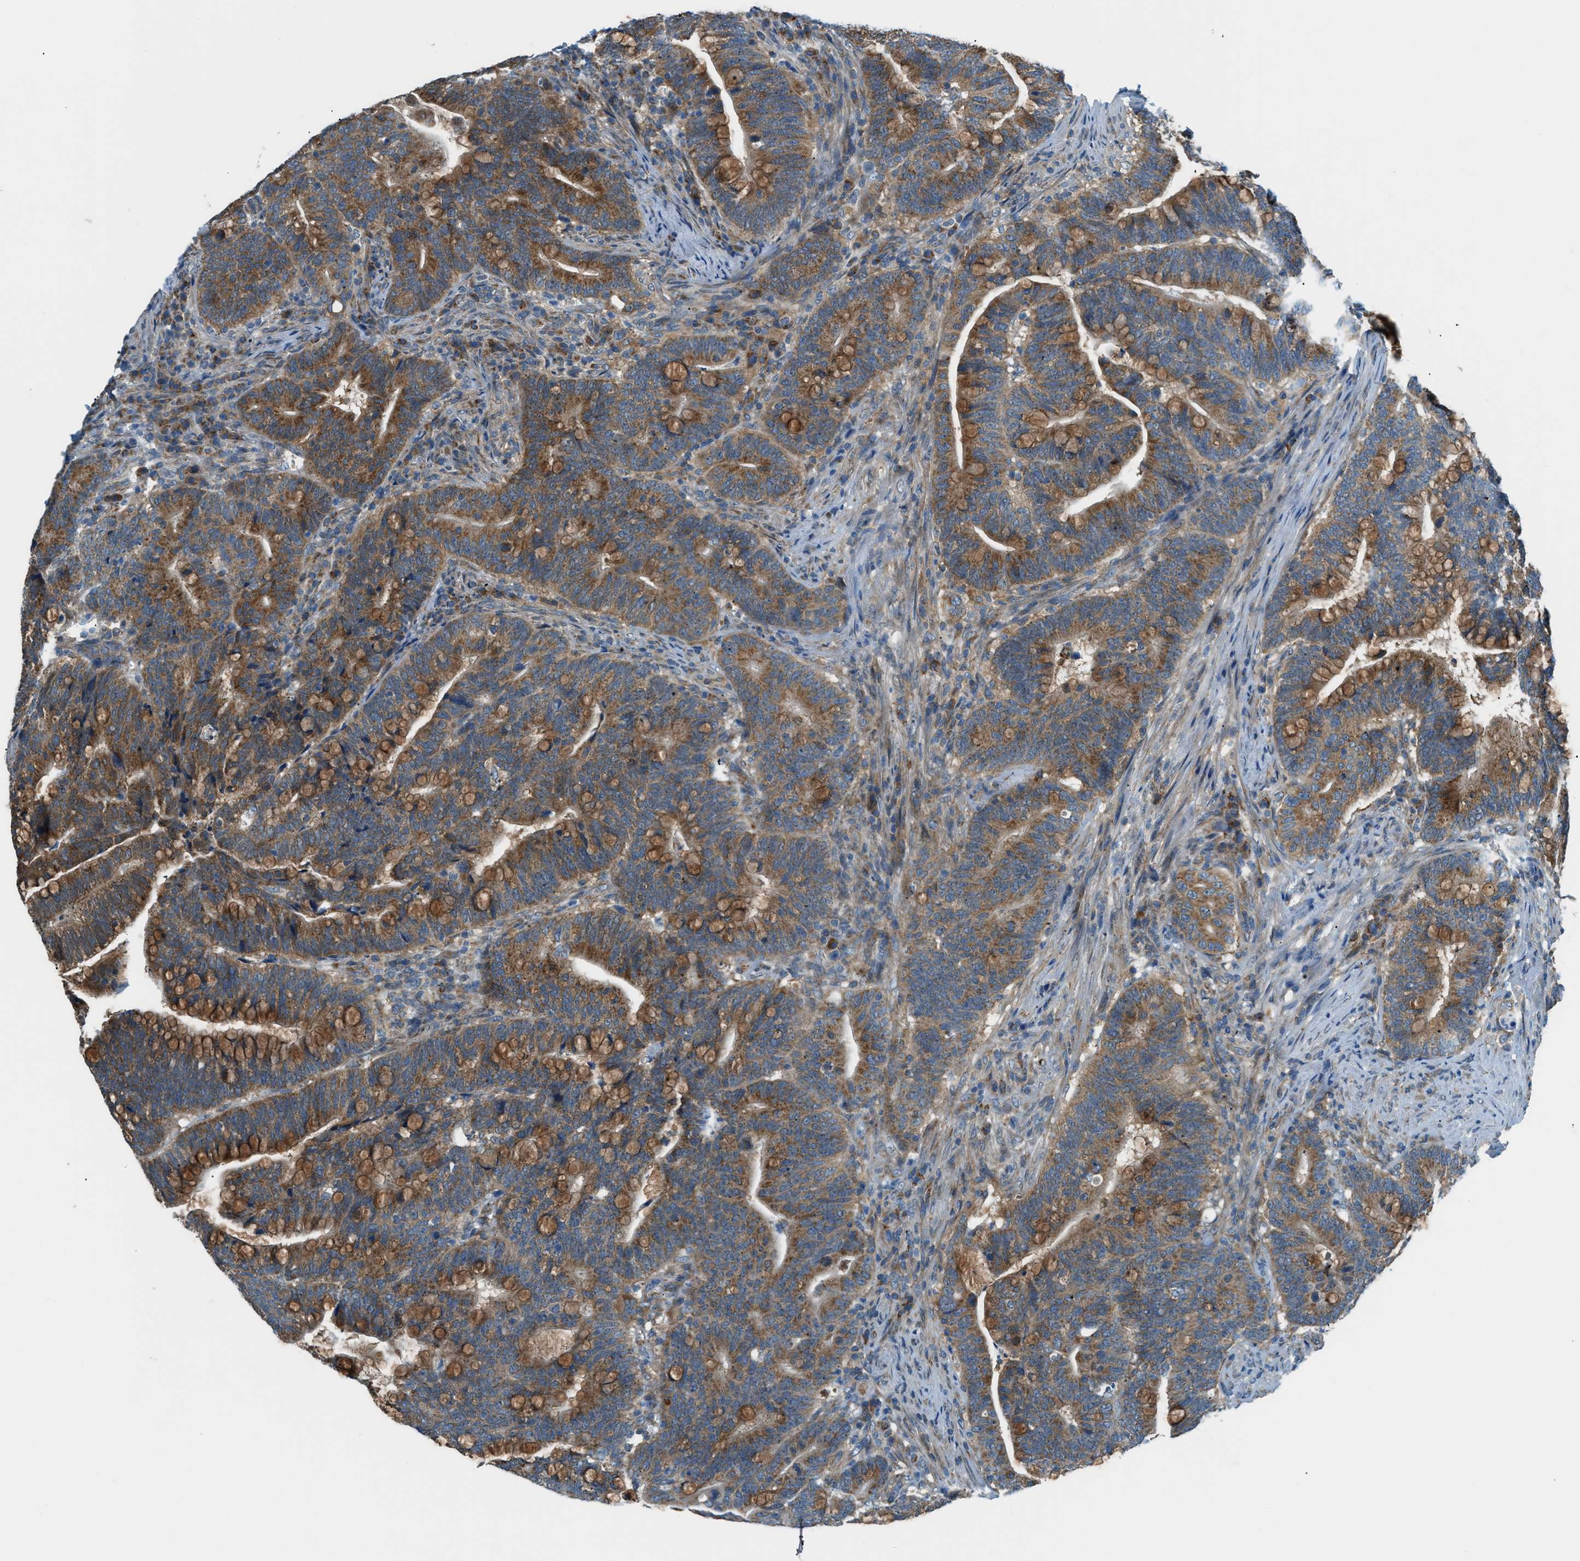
{"staining": {"intensity": "moderate", "quantity": ">75%", "location": "cytoplasmic/membranous"}, "tissue": "colorectal cancer", "cell_type": "Tumor cells", "image_type": "cancer", "snomed": [{"axis": "morphology", "description": "Normal tissue, NOS"}, {"axis": "morphology", "description": "Adenocarcinoma, NOS"}, {"axis": "topography", "description": "Colon"}], "caption": "Adenocarcinoma (colorectal) stained for a protein (brown) demonstrates moderate cytoplasmic/membranous positive expression in approximately >75% of tumor cells.", "gene": "PIGG", "patient": {"sex": "female", "age": 66}}